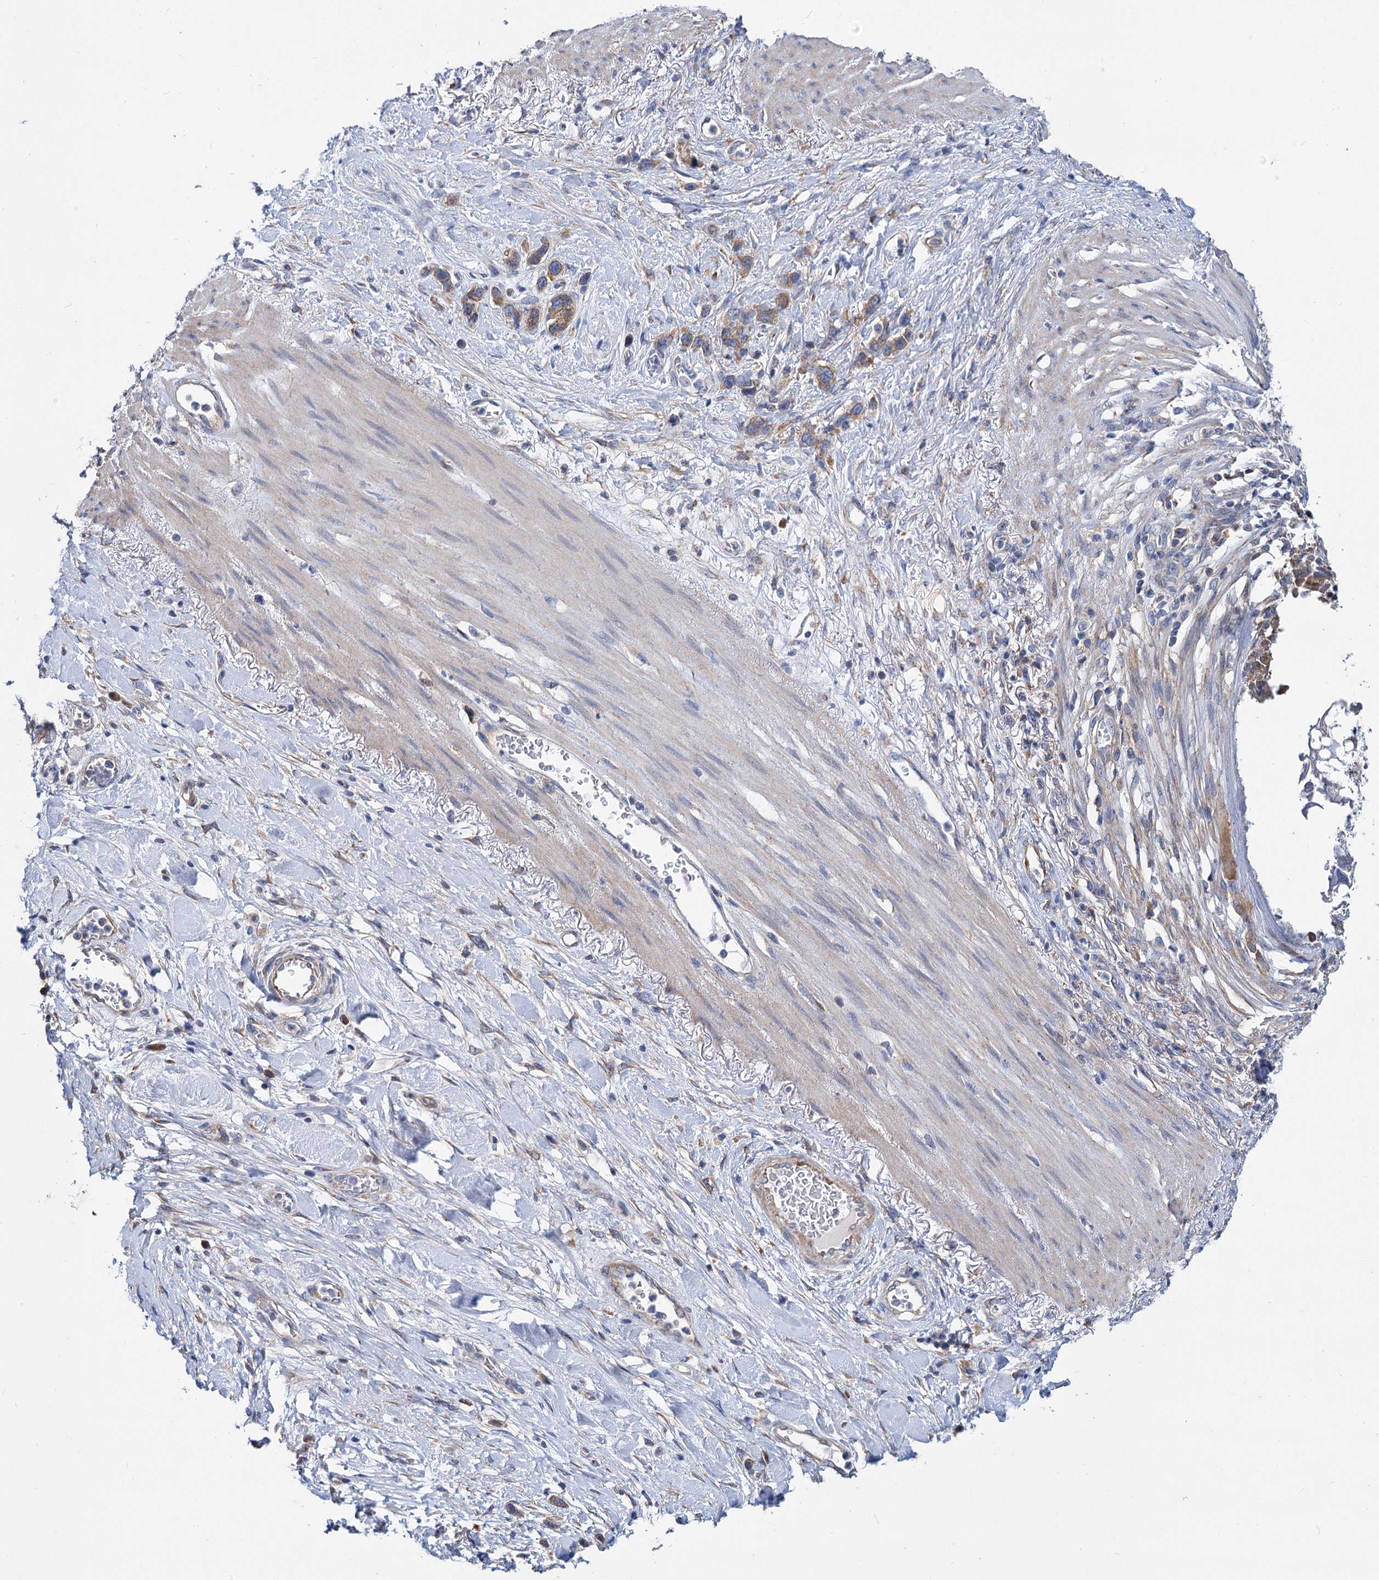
{"staining": {"intensity": "moderate", "quantity": ">75%", "location": "cytoplasmic/membranous"}, "tissue": "stomach cancer", "cell_type": "Tumor cells", "image_type": "cancer", "snomed": [{"axis": "morphology", "description": "Adenocarcinoma, NOS"}, {"axis": "morphology", "description": "Adenocarcinoma, High grade"}, {"axis": "topography", "description": "Stomach, upper"}, {"axis": "topography", "description": "Stomach, lower"}], "caption": "IHC staining of stomach cancer, which displays medium levels of moderate cytoplasmic/membranous staining in approximately >75% of tumor cells indicating moderate cytoplasmic/membranous protein staining. The staining was performed using DAB (brown) for protein detection and nuclei were counterstained in hematoxylin (blue).", "gene": "TRIM55", "patient": {"sex": "female", "age": 65}}